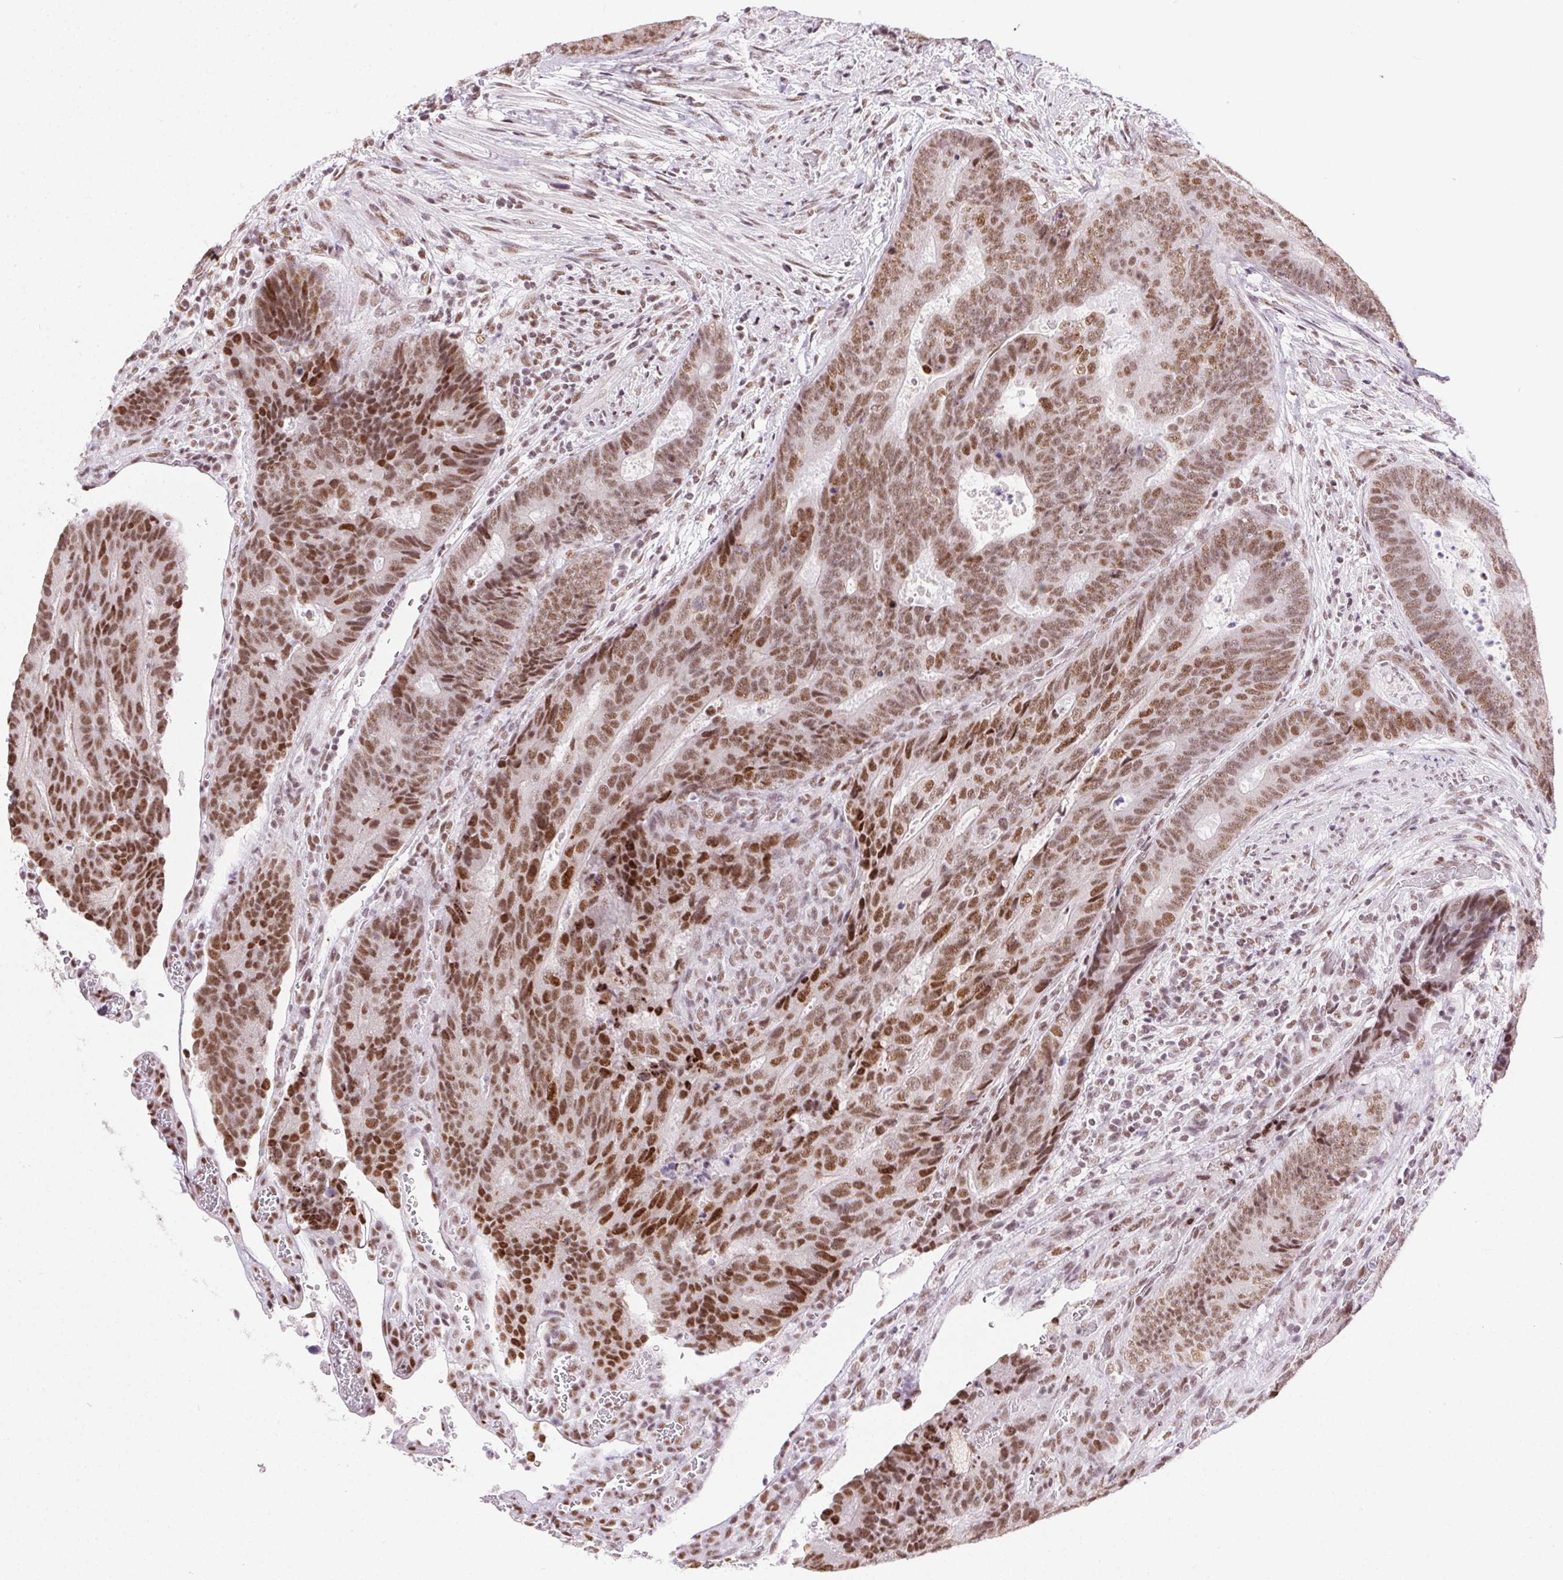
{"staining": {"intensity": "moderate", "quantity": ">75%", "location": "nuclear"}, "tissue": "colorectal cancer", "cell_type": "Tumor cells", "image_type": "cancer", "snomed": [{"axis": "morphology", "description": "Adenocarcinoma, NOS"}, {"axis": "topography", "description": "Colon"}], "caption": "The image shows a brown stain indicating the presence of a protein in the nuclear of tumor cells in colorectal cancer (adenocarcinoma). (Stains: DAB in brown, nuclei in blue, Microscopy: brightfield microscopy at high magnification).", "gene": "TRA2B", "patient": {"sex": "female", "age": 48}}